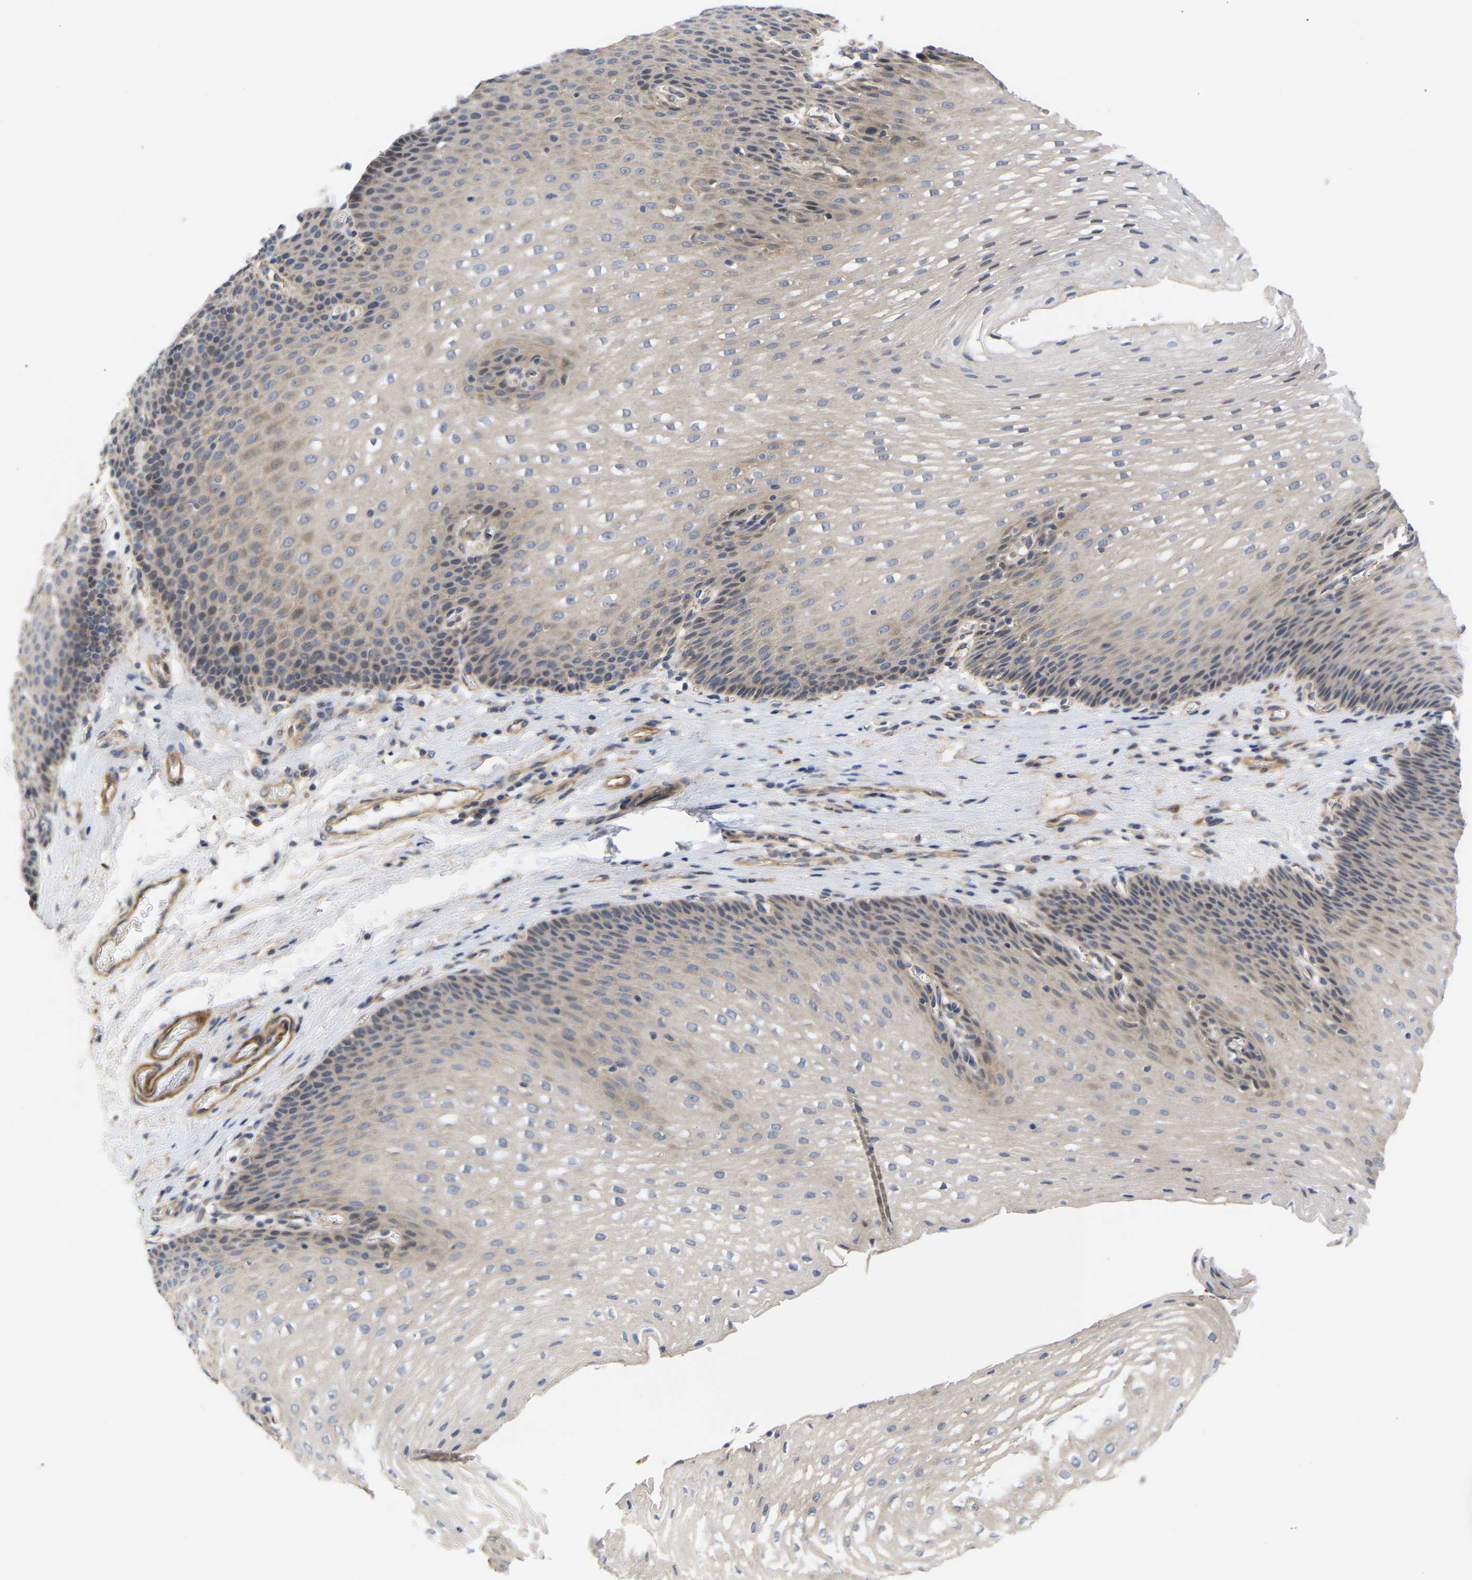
{"staining": {"intensity": "weak", "quantity": "<25%", "location": "cytoplasmic/membranous"}, "tissue": "esophagus", "cell_type": "Squamous epithelial cells", "image_type": "normal", "snomed": [{"axis": "morphology", "description": "Normal tissue, NOS"}, {"axis": "topography", "description": "Esophagus"}], "caption": "This is an immunohistochemistry photomicrograph of unremarkable human esophagus. There is no expression in squamous epithelial cells.", "gene": "KASH5", "patient": {"sex": "male", "age": 48}}